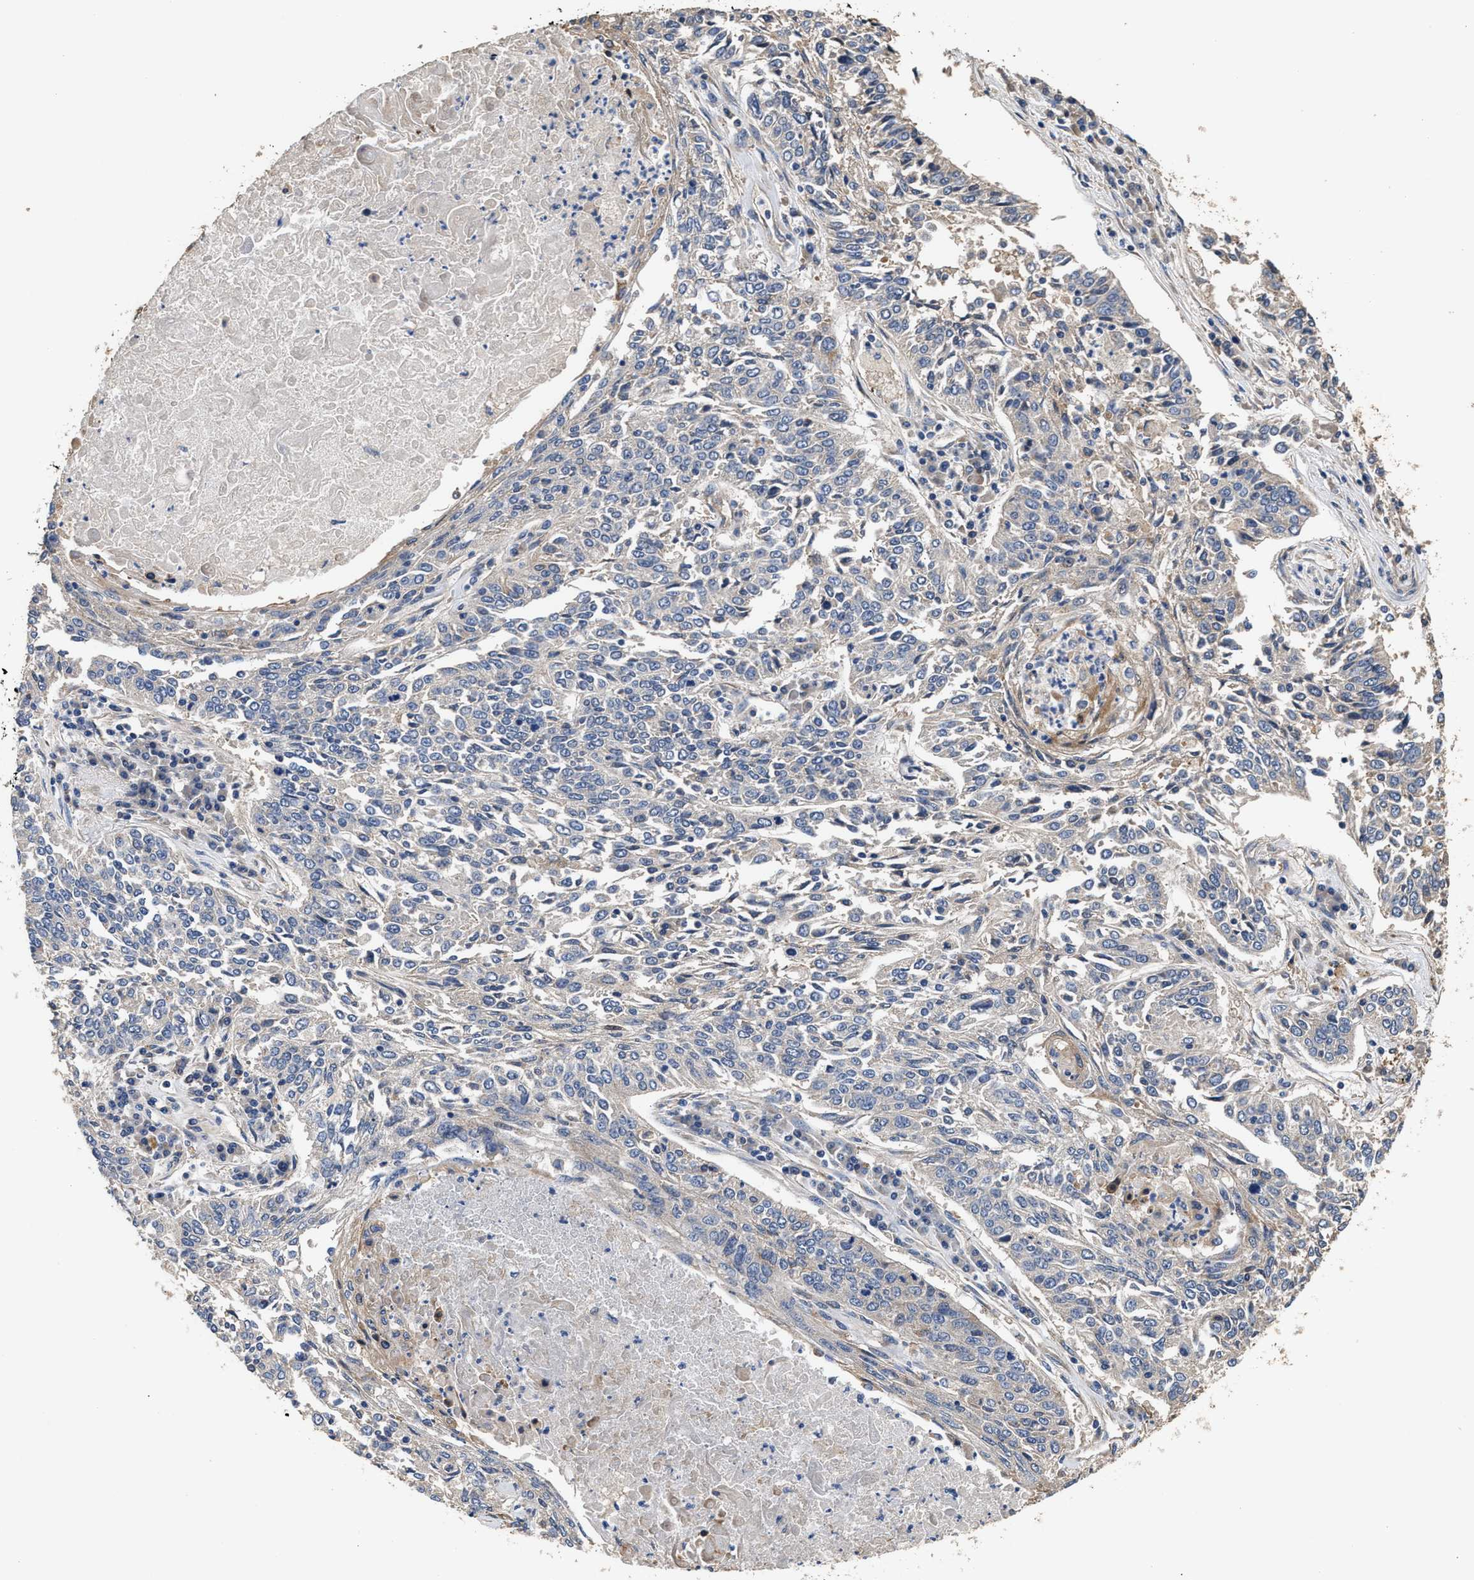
{"staining": {"intensity": "negative", "quantity": "none", "location": "none"}, "tissue": "lung cancer", "cell_type": "Tumor cells", "image_type": "cancer", "snomed": [{"axis": "morphology", "description": "Normal tissue, NOS"}, {"axis": "morphology", "description": "Squamous cell carcinoma, NOS"}, {"axis": "topography", "description": "Cartilage tissue"}, {"axis": "topography", "description": "Bronchus"}, {"axis": "topography", "description": "Lung"}], "caption": "High power microscopy image of an immunohistochemistry histopathology image of lung cancer, revealing no significant expression in tumor cells.", "gene": "KLB", "patient": {"sex": "female", "age": 49}}